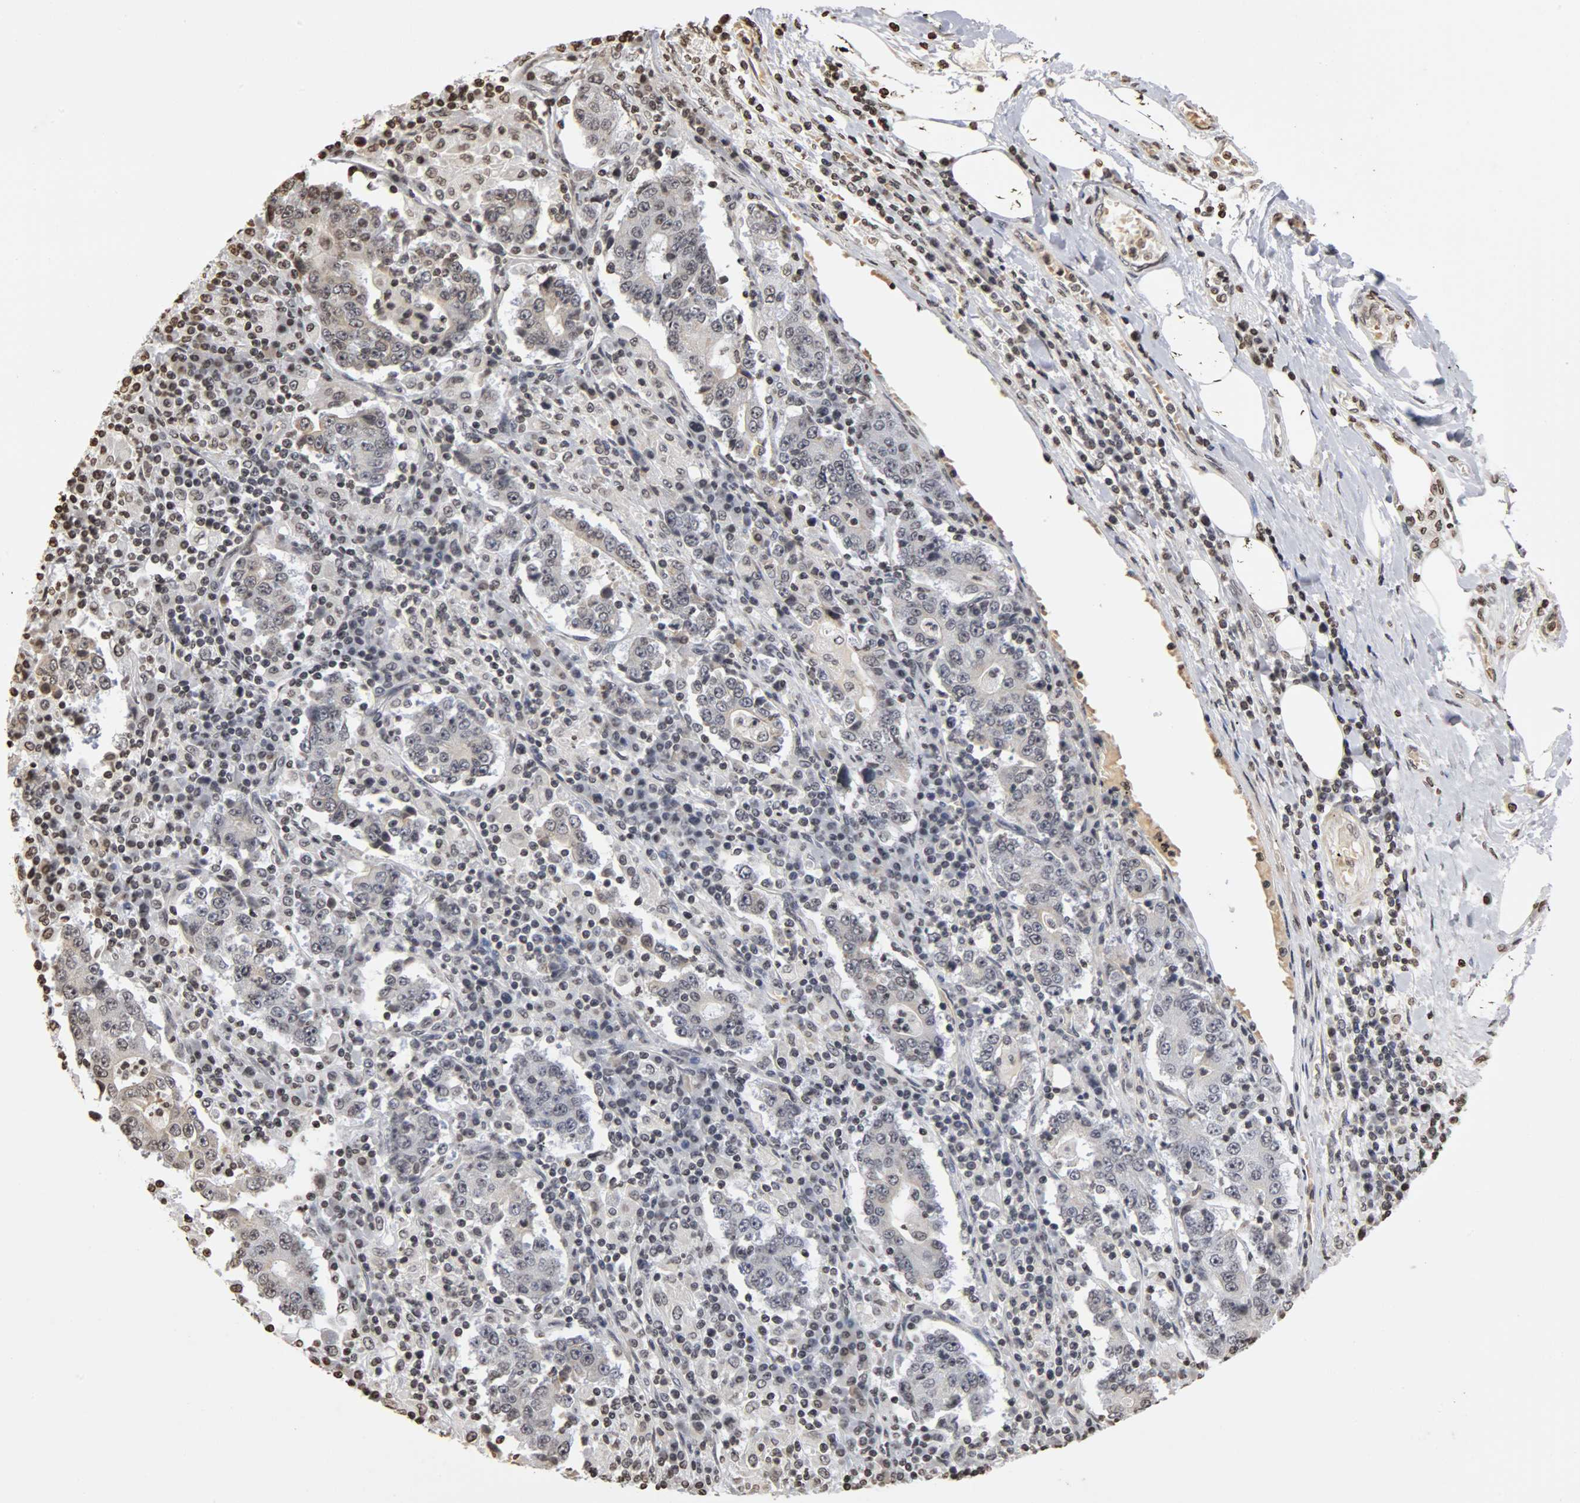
{"staining": {"intensity": "weak", "quantity": "<25%", "location": "nuclear"}, "tissue": "stomach cancer", "cell_type": "Tumor cells", "image_type": "cancer", "snomed": [{"axis": "morphology", "description": "Normal tissue, NOS"}, {"axis": "morphology", "description": "Adenocarcinoma, NOS"}, {"axis": "topography", "description": "Stomach, upper"}, {"axis": "topography", "description": "Stomach"}], "caption": "High power microscopy image of an IHC histopathology image of stomach adenocarcinoma, revealing no significant expression in tumor cells.", "gene": "ERCC2", "patient": {"sex": "male", "age": 59}}